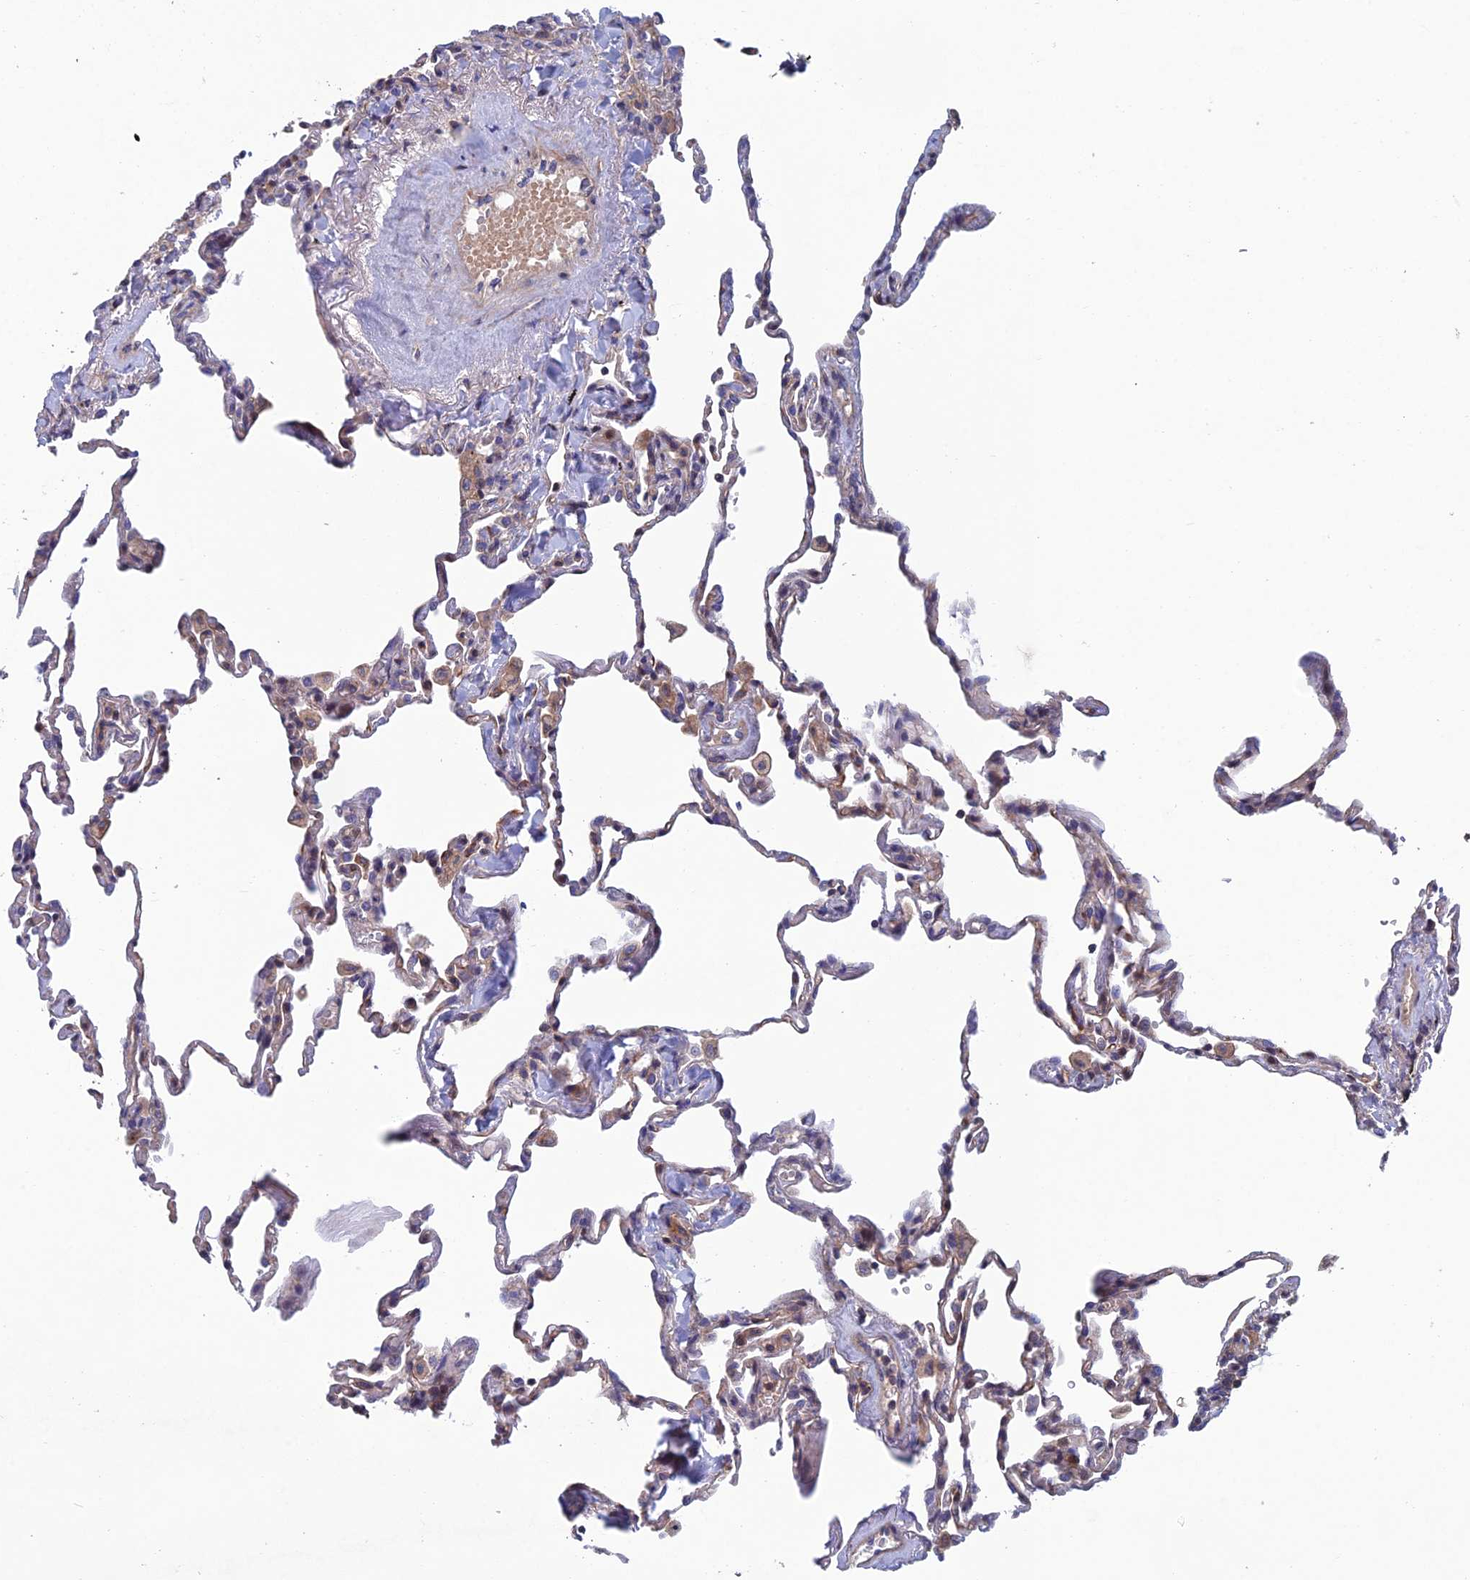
{"staining": {"intensity": "moderate", "quantity": "25%-75%", "location": "cytoplasmic/membranous"}, "tissue": "lung", "cell_type": "Alveolar cells", "image_type": "normal", "snomed": [{"axis": "morphology", "description": "Normal tissue, NOS"}, {"axis": "topography", "description": "Lung"}], "caption": "Immunohistochemistry micrograph of unremarkable human lung stained for a protein (brown), which demonstrates medium levels of moderate cytoplasmic/membranous staining in approximately 25%-75% of alveolar cells.", "gene": "USP37", "patient": {"sex": "male", "age": 59}}